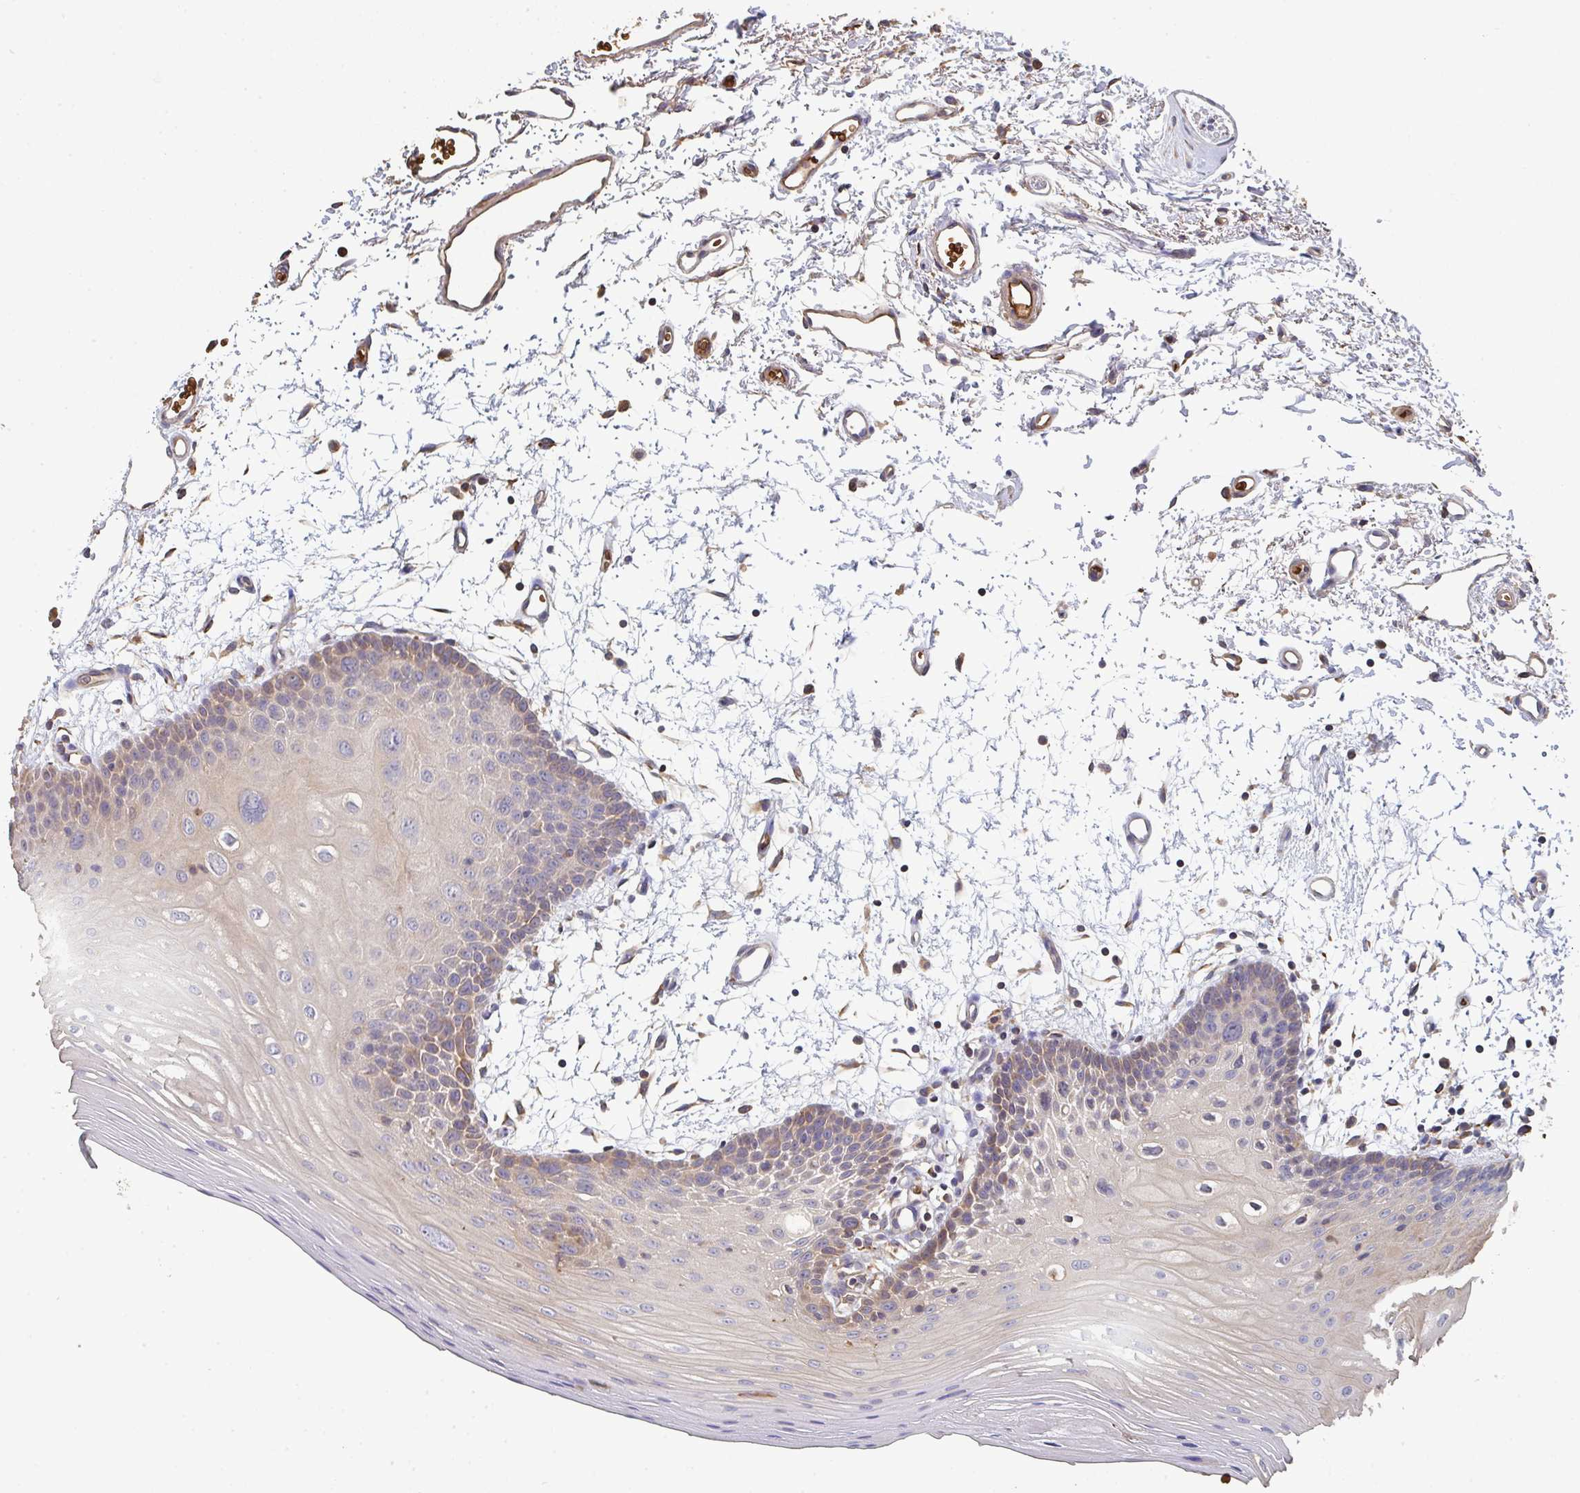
{"staining": {"intensity": "weak", "quantity": "25%-75%", "location": "cytoplasmic/membranous"}, "tissue": "oral mucosa", "cell_type": "Squamous epithelial cells", "image_type": "normal", "snomed": [{"axis": "morphology", "description": "Normal tissue, NOS"}, {"axis": "topography", "description": "Oral tissue"}], "caption": "Immunohistochemical staining of unremarkable human oral mucosa reveals weak cytoplasmic/membranous protein positivity in approximately 25%-75% of squamous epithelial cells. Using DAB (brown) and hematoxylin (blue) stains, captured at high magnification using brightfield microscopy.", "gene": "POLG", "patient": {"sex": "female", "age": 81}}